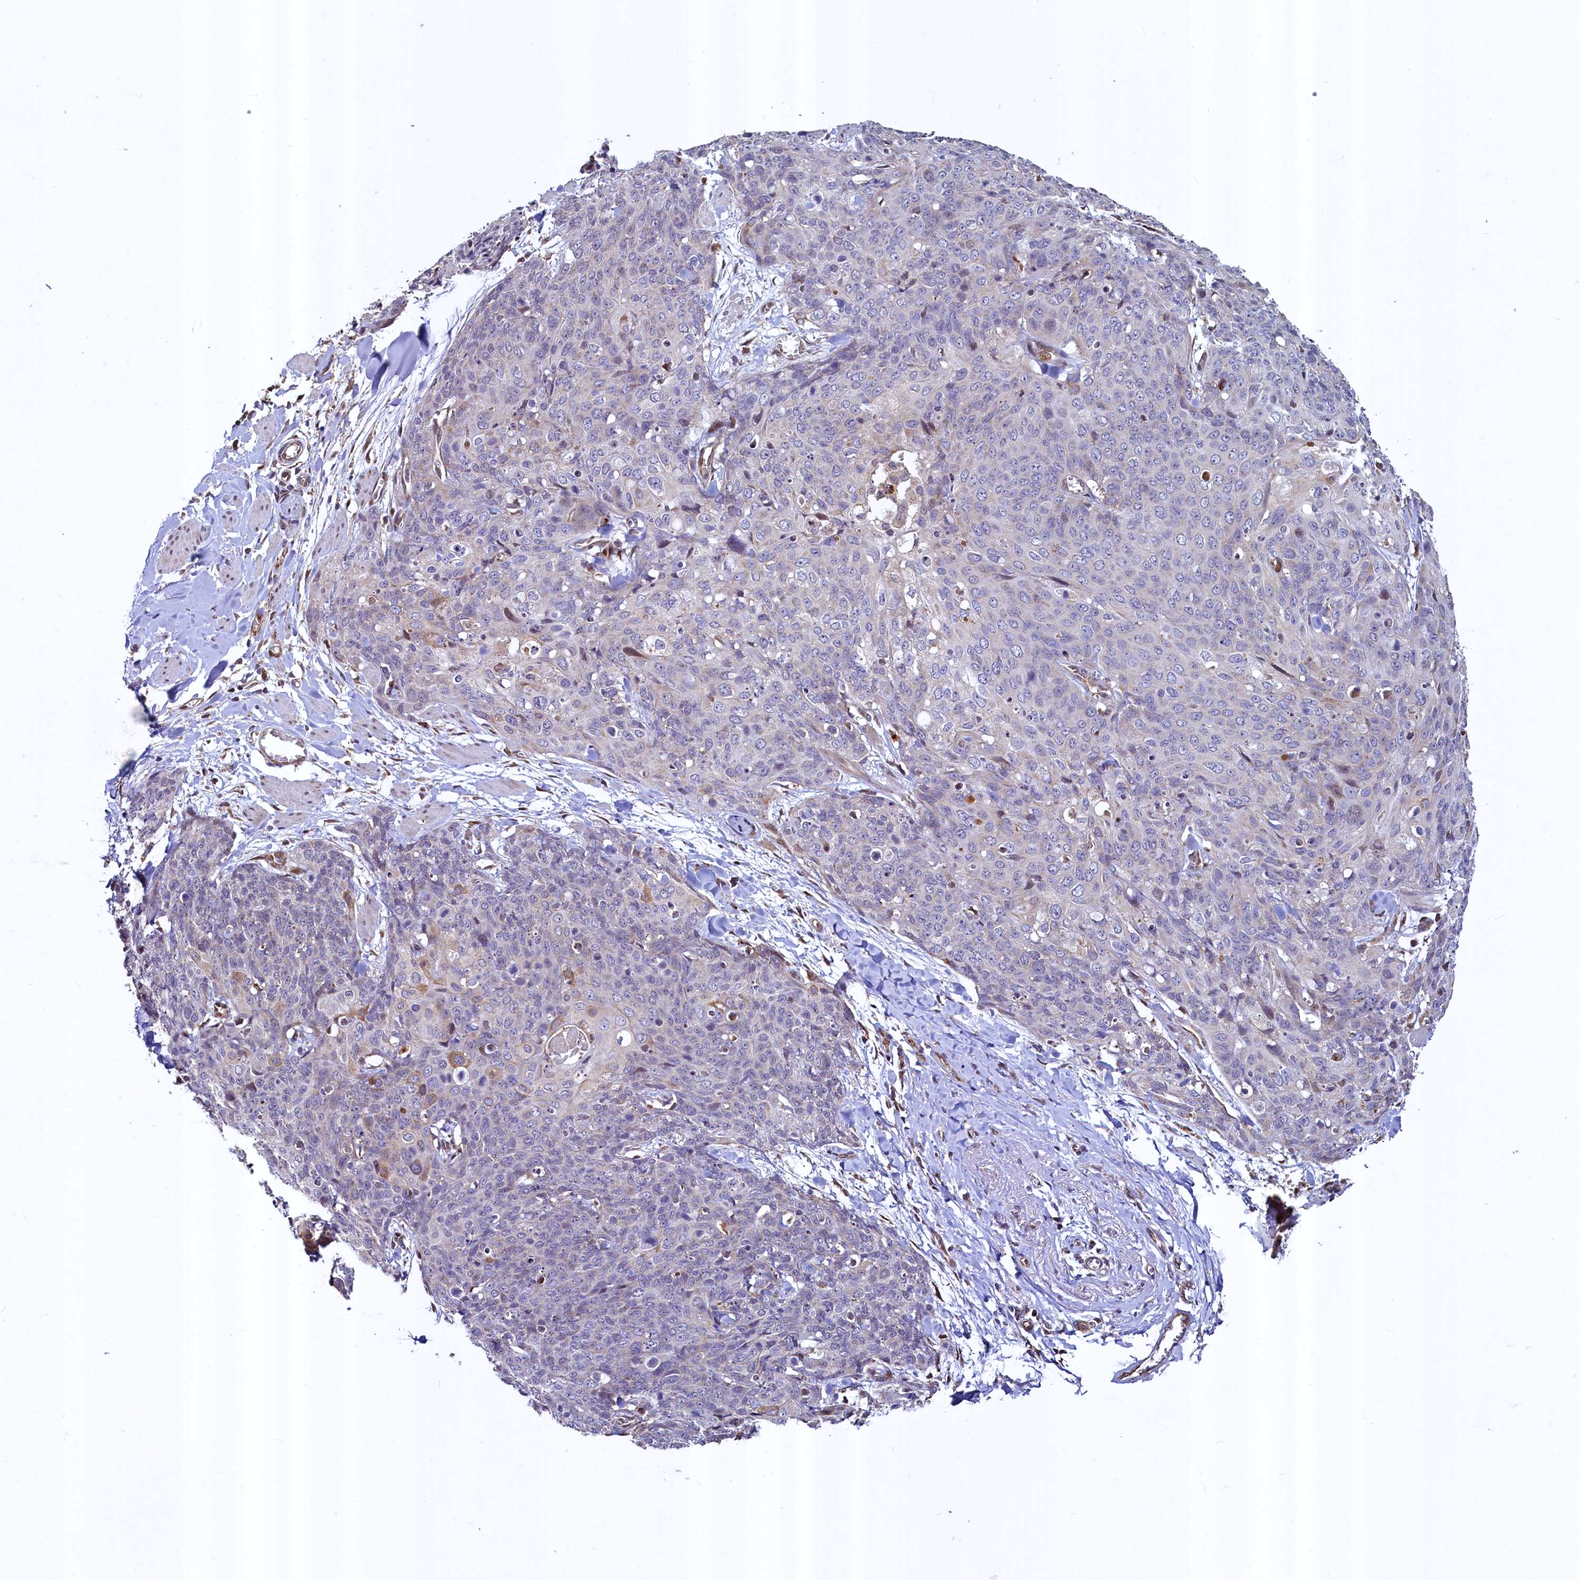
{"staining": {"intensity": "negative", "quantity": "none", "location": "none"}, "tissue": "skin cancer", "cell_type": "Tumor cells", "image_type": "cancer", "snomed": [{"axis": "morphology", "description": "Squamous cell carcinoma, NOS"}, {"axis": "topography", "description": "Skin"}, {"axis": "topography", "description": "Vulva"}], "caption": "Skin cancer (squamous cell carcinoma) was stained to show a protein in brown. There is no significant staining in tumor cells. (Stains: DAB IHC with hematoxylin counter stain, Microscopy: brightfield microscopy at high magnification).", "gene": "ZNF577", "patient": {"sex": "female", "age": 85}}